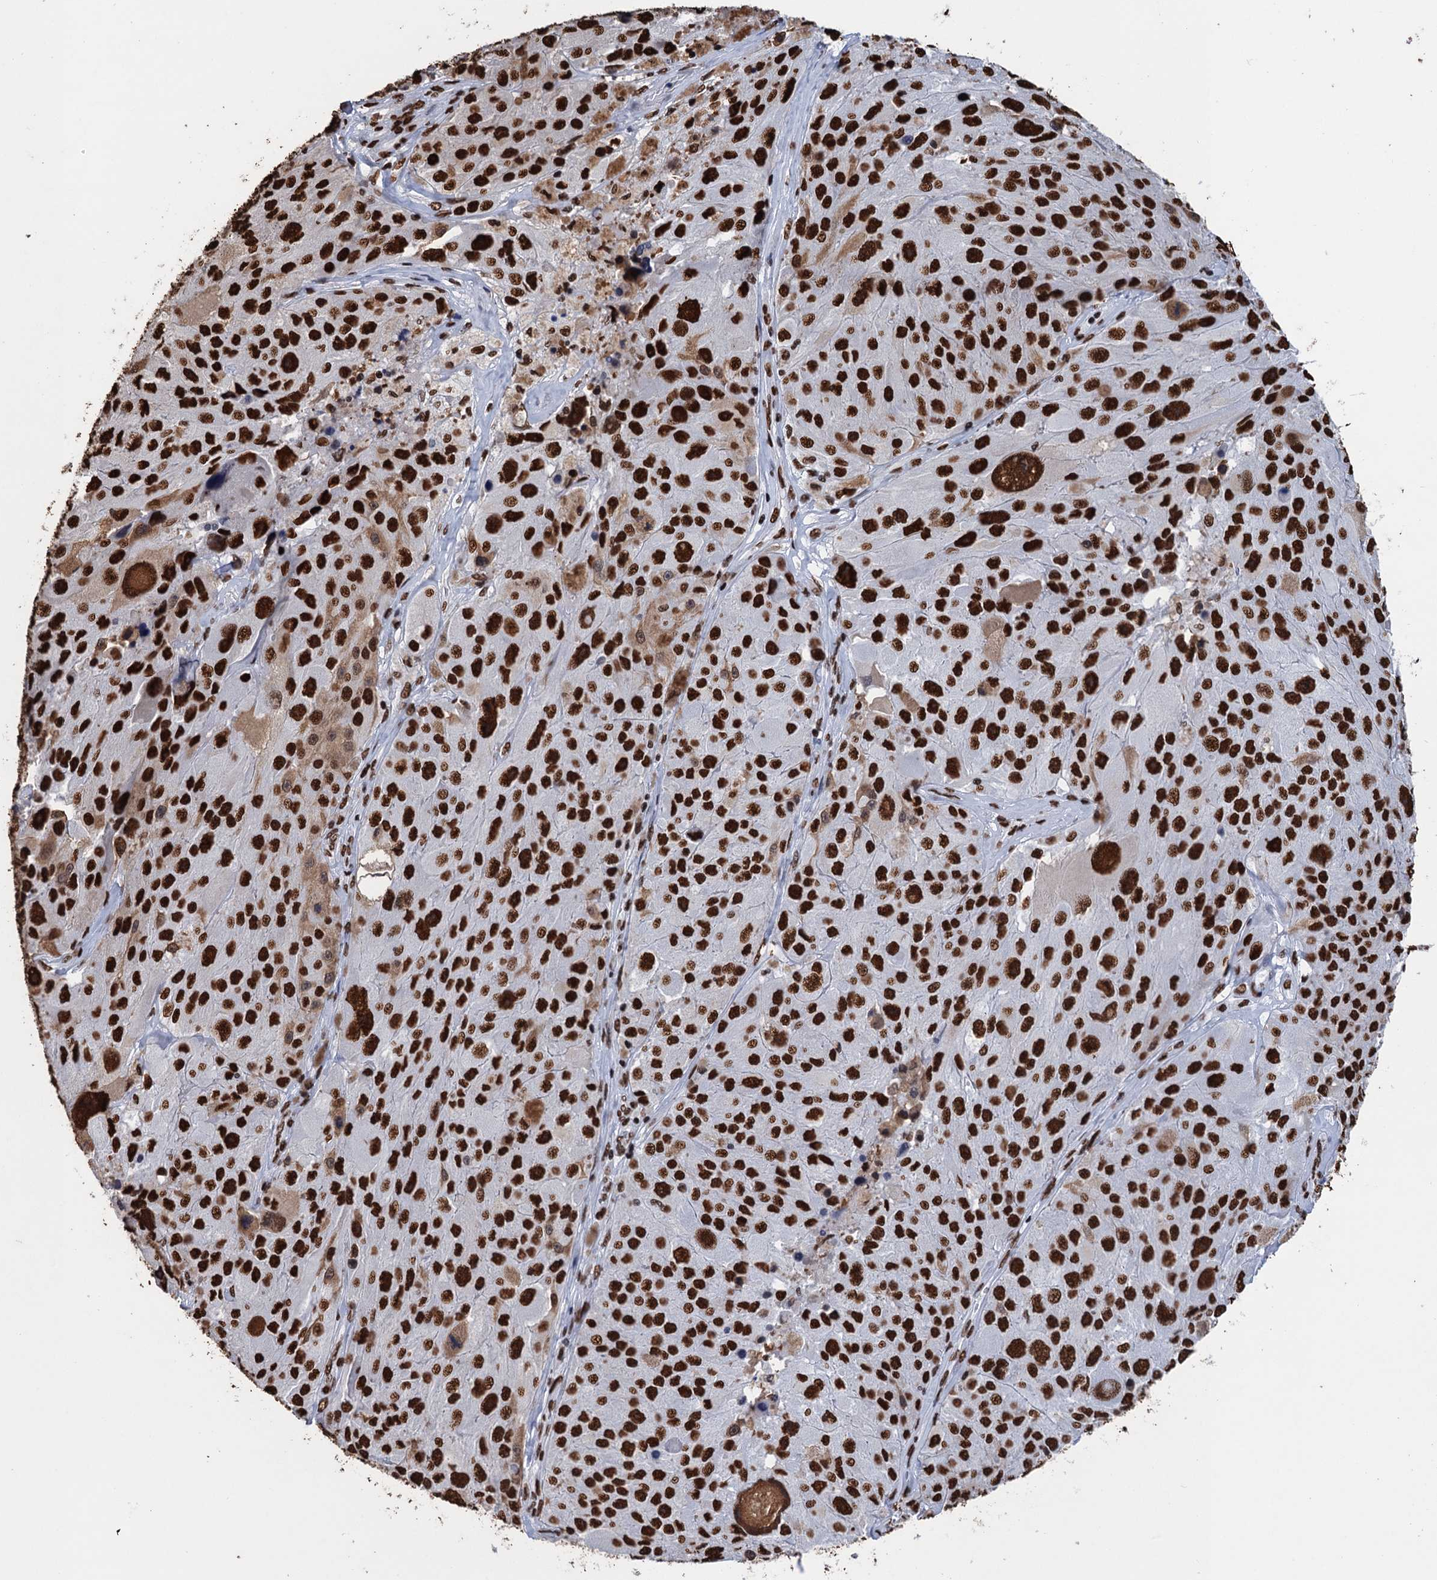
{"staining": {"intensity": "strong", "quantity": ">75%", "location": "nuclear"}, "tissue": "melanoma", "cell_type": "Tumor cells", "image_type": "cancer", "snomed": [{"axis": "morphology", "description": "Malignant melanoma, Metastatic site"}, {"axis": "topography", "description": "Lymph node"}], "caption": "Melanoma stained for a protein shows strong nuclear positivity in tumor cells. (Brightfield microscopy of DAB IHC at high magnification).", "gene": "UBA2", "patient": {"sex": "male", "age": 62}}